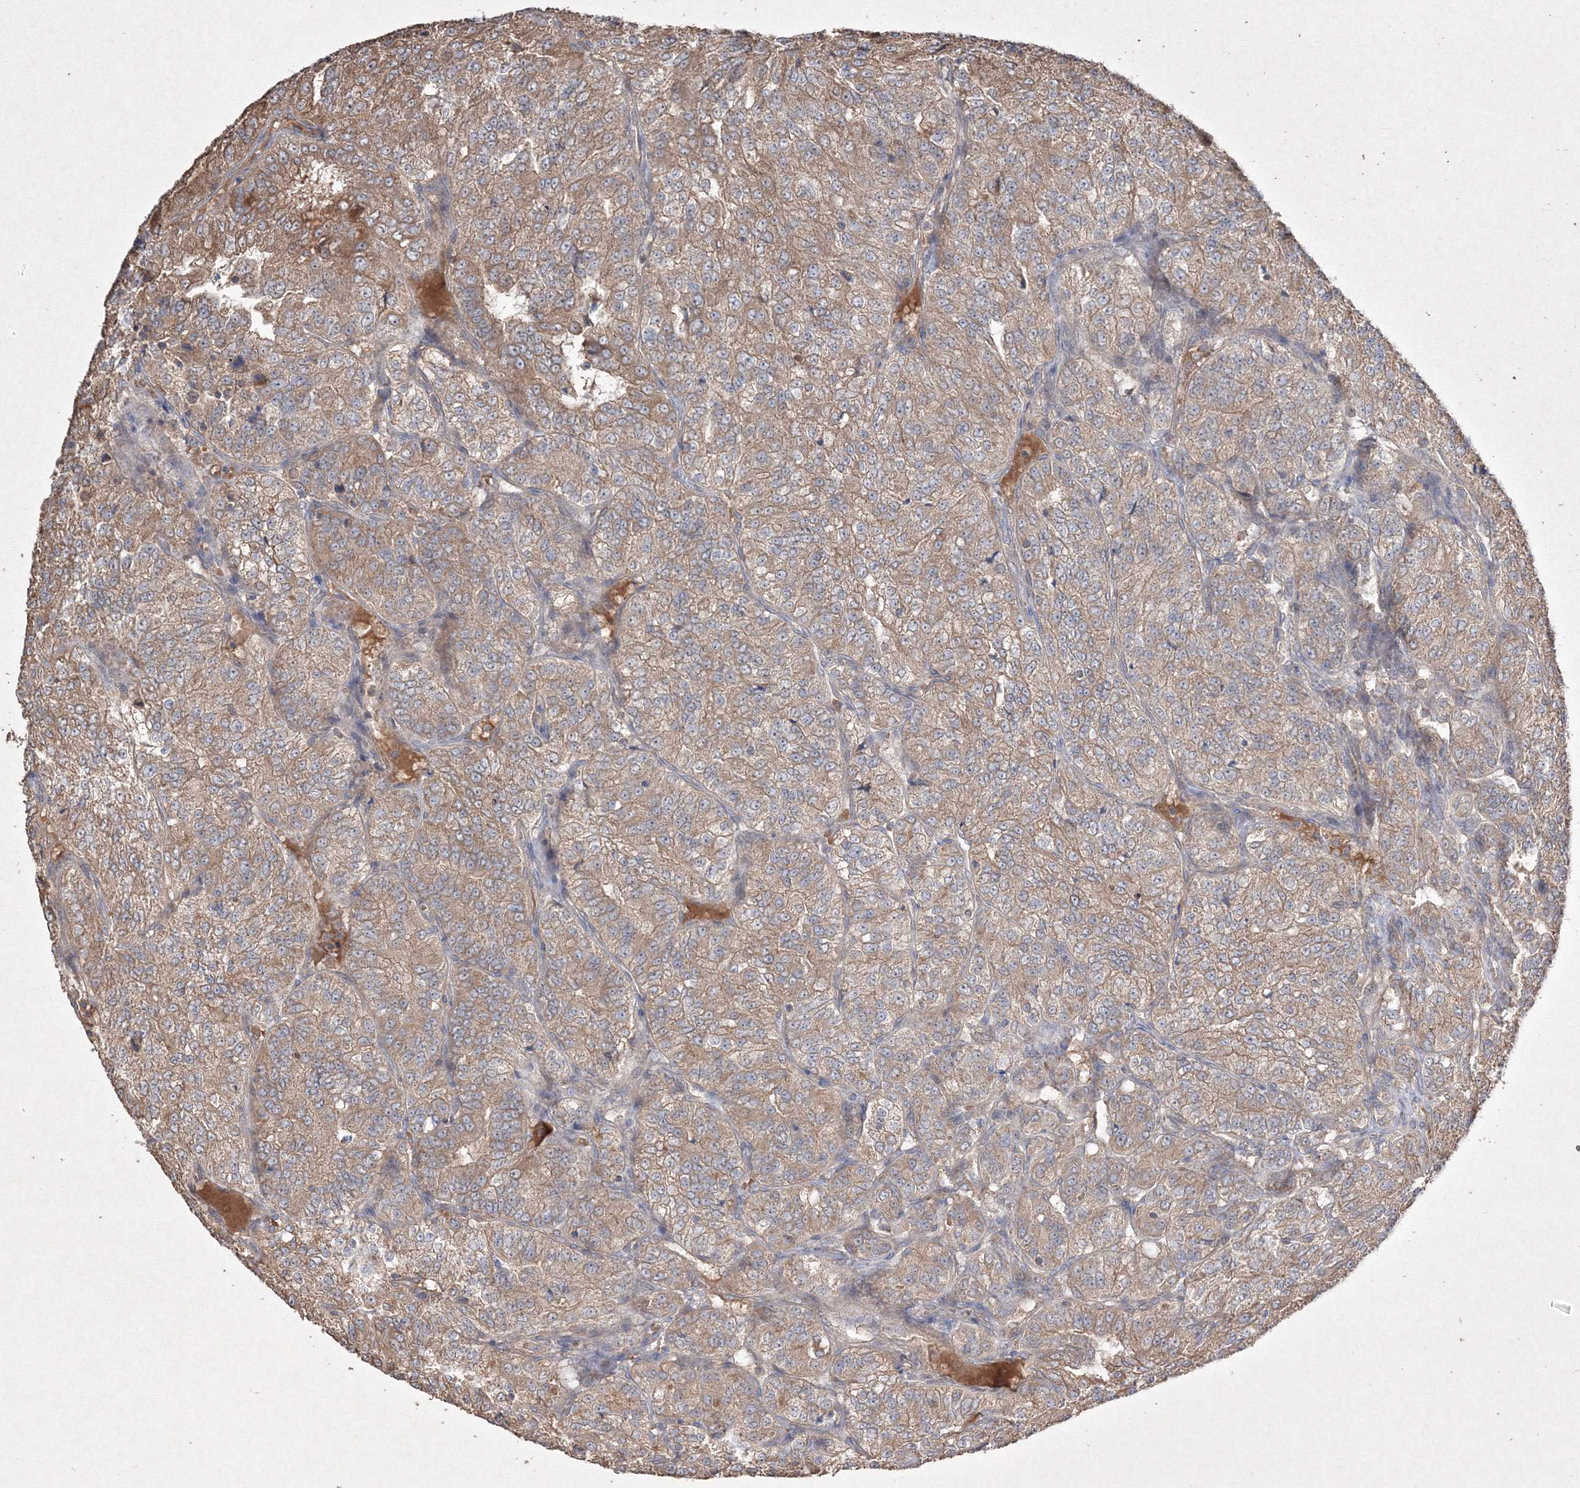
{"staining": {"intensity": "moderate", "quantity": ">75%", "location": "cytoplasmic/membranous"}, "tissue": "renal cancer", "cell_type": "Tumor cells", "image_type": "cancer", "snomed": [{"axis": "morphology", "description": "Adenocarcinoma, NOS"}, {"axis": "topography", "description": "Kidney"}], "caption": "Human renal cancer stained for a protein (brown) demonstrates moderate cytoplasmic/membranous positive positivity in approximately >75% of tumor cells.", "gene": "GRSF1", "patient": {"sex": "female", "age": 63}}